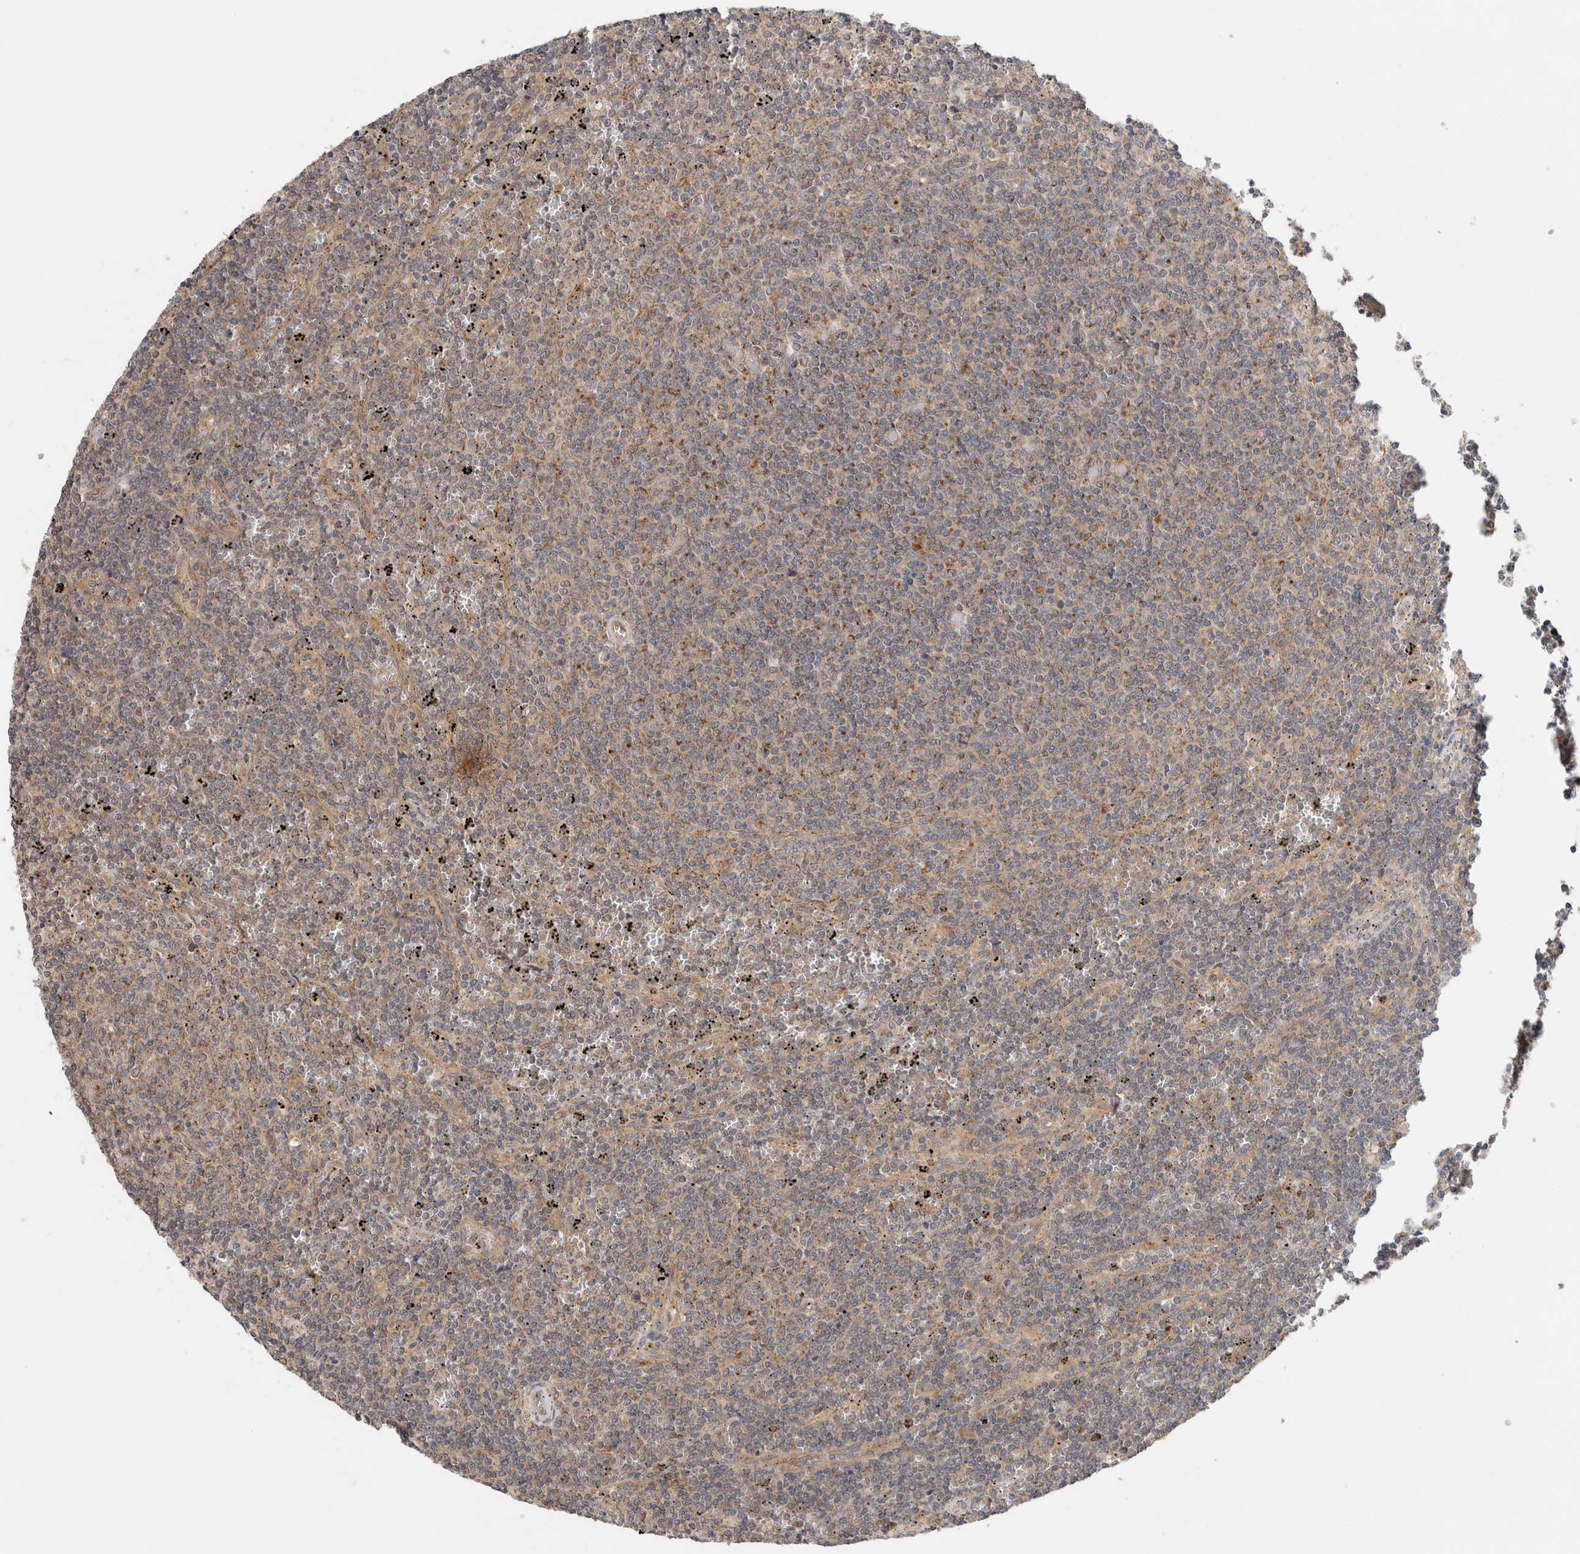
{"staining": {"intensity": "weak", "quantity": "25%-75%", "location": "cytoplasmic/membranous"}, "tissue": "lymphoma", "cell_type": "Tumor cells", "image_type": "cancer", "snomed": [{"axis": "morphology", "description": "Malignant lymphoma, non-Hodgkin's type, Low grade"}, {"axis": "topography", "description": "Spleen"}], "caption": "Protein staining demonstrates weak cytoplasmic/membranous expression in approximately 25%-75% of tumor cells in lymphoma.", "gene": "SGK1", "patient": {"sex": "female", "age": 50}}